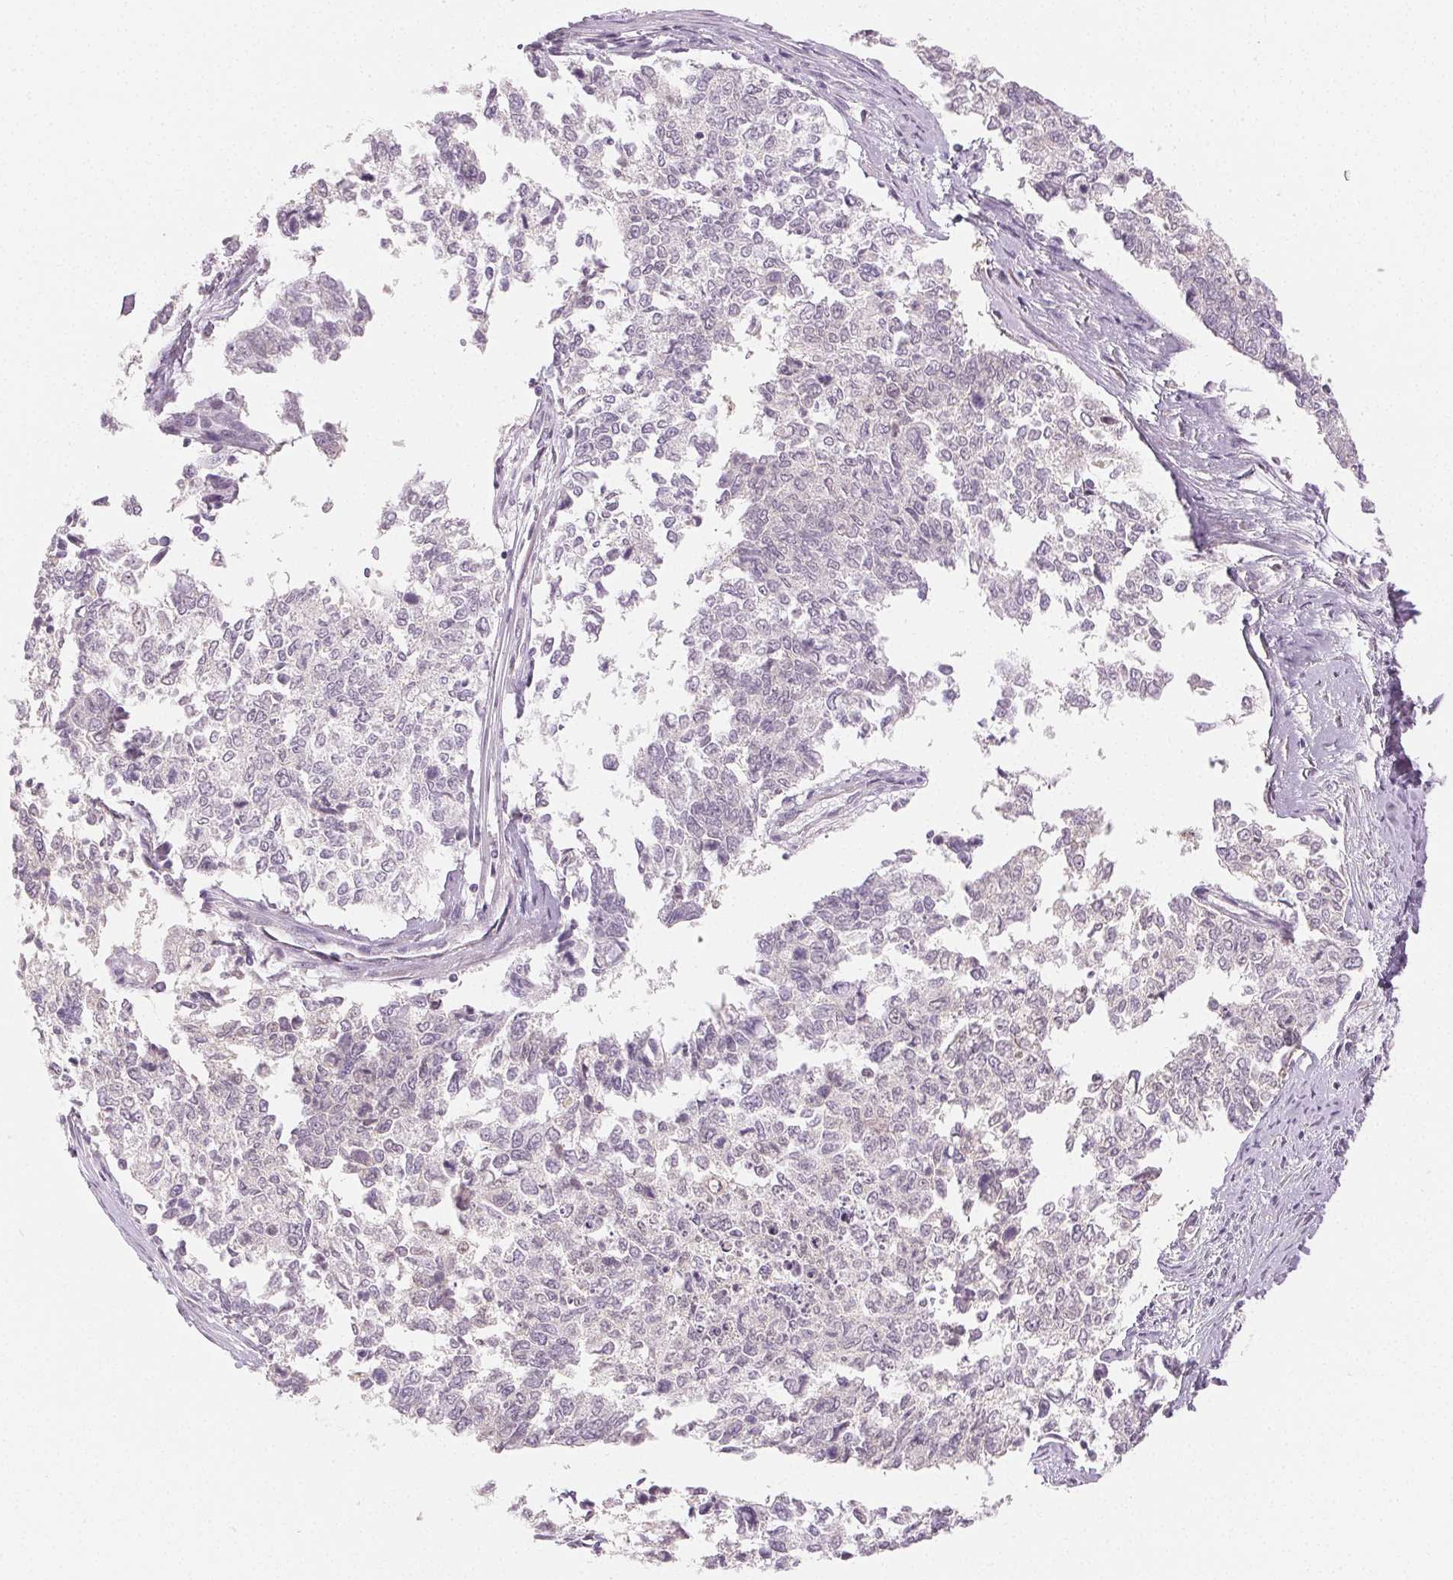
{"staining": {"intensity": "negative", "quantity": "none", "location": "none"}, "tissue": "cervical cancer", "cell_type": "Tumor cells", "image_type": "cancer", "snomed": [{"axis": "morphology", "description": "Adenocarcinoma, NOS"}, {"axis": "topography", "description": "Cervix"}], "caption": "Immunohistochemistry histopathology image of neoplastic tissue: human cervical cancer (adenocarcinoma) stained with DAB (3,3'-diaminobenzidine) demonstrates no significant protein expression in tumor cells.", "gene": "MAP1LC3A", "patient": {"sex": "female", "age": 63}}